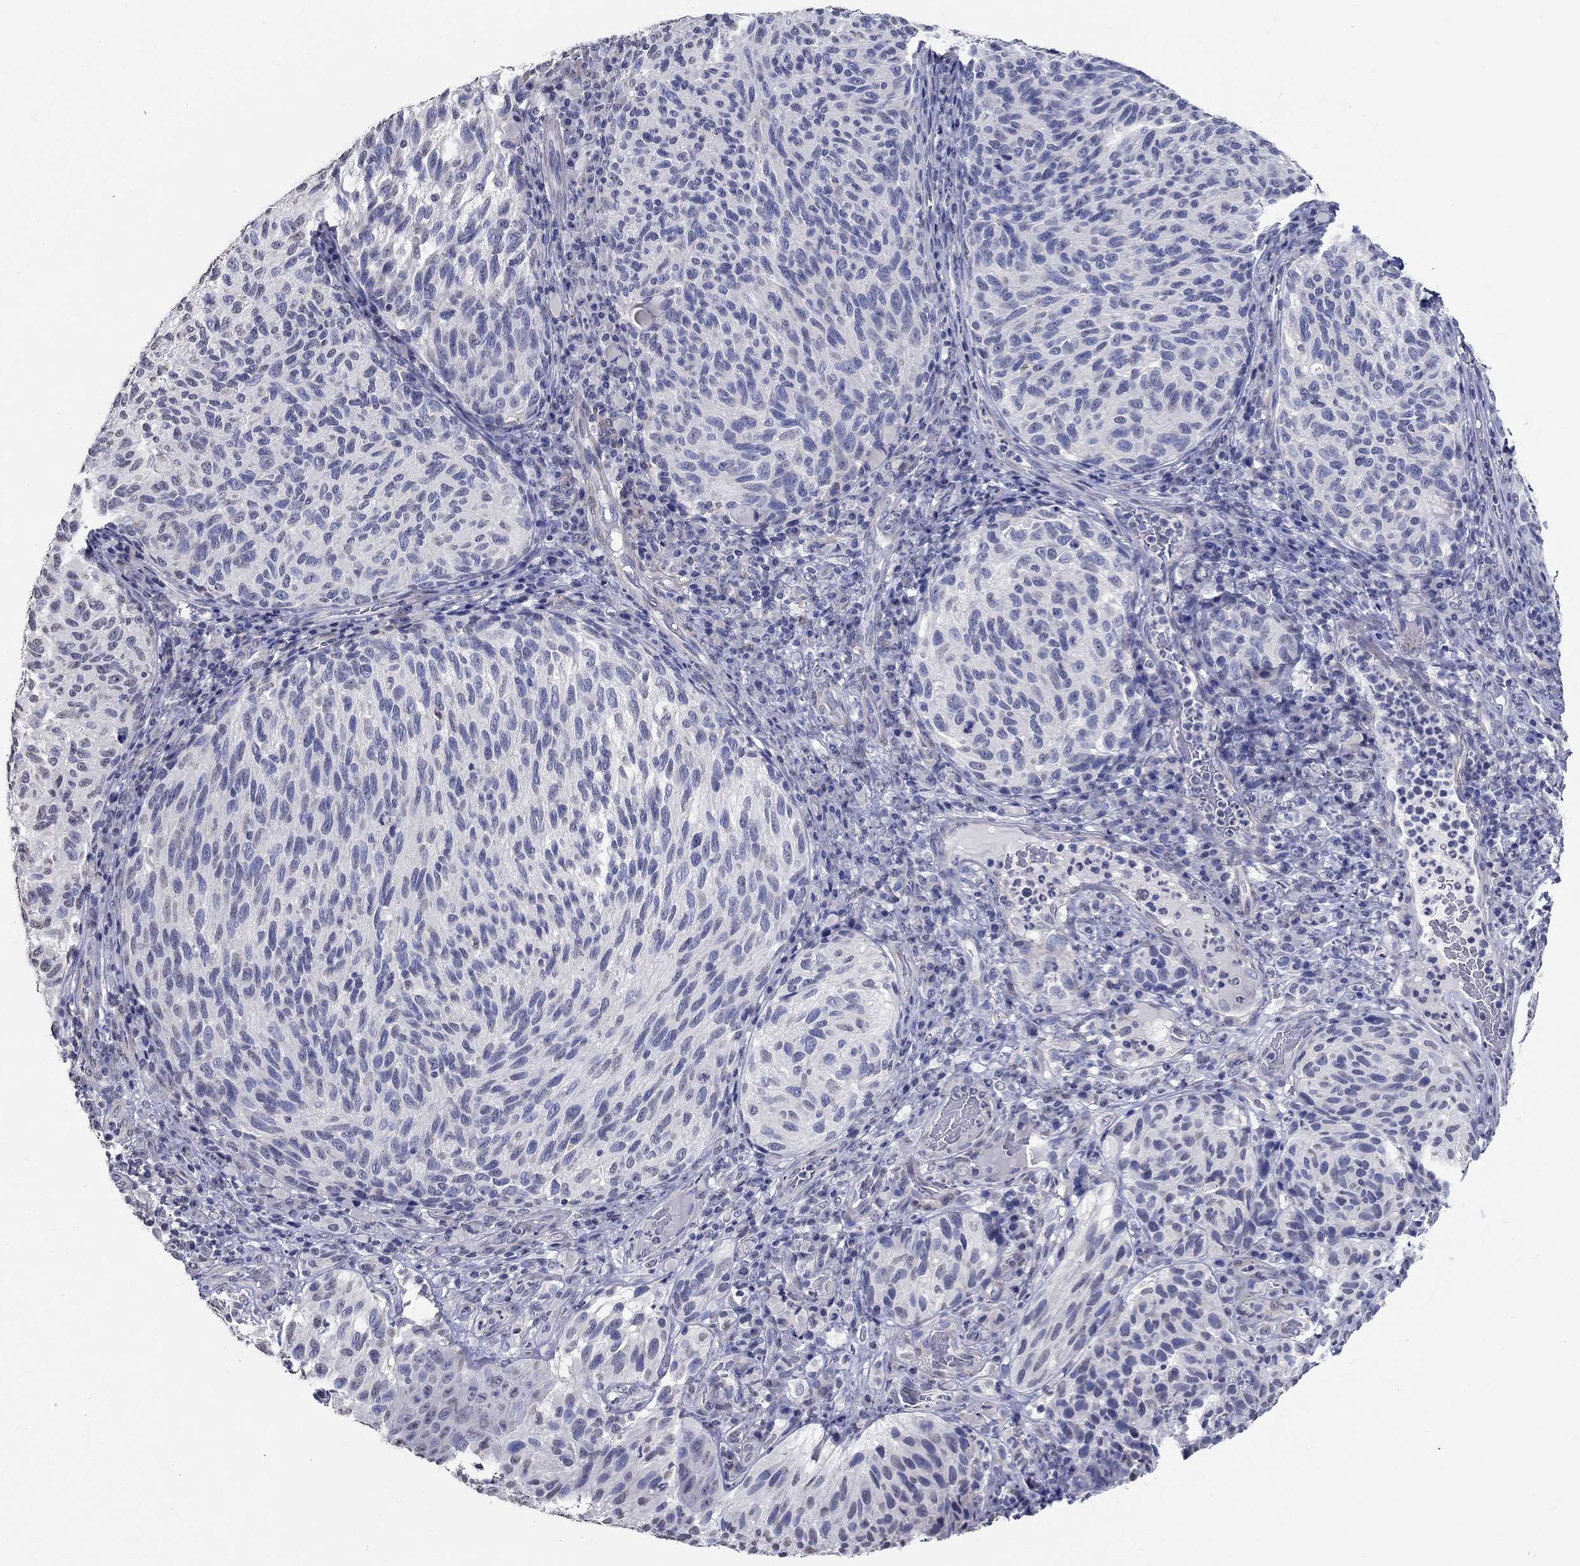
{"staining": {"intensity": "negative", "quantity": "none", "location": "none"}, "tissue": "melanoma", "cell_type": "Tumor cells", "image_type": "cancer", "snomed": [{"axis": "morphology", "description": "Malignant melanoma, NOS"}, {"axis": "topography", "description": "Skin"}], "caption": "The image exhibits no significant expression in tumor cells of malignant melanoma.", "gene": "PDE1B", "patient": {"sex": "female", "age": 73}}